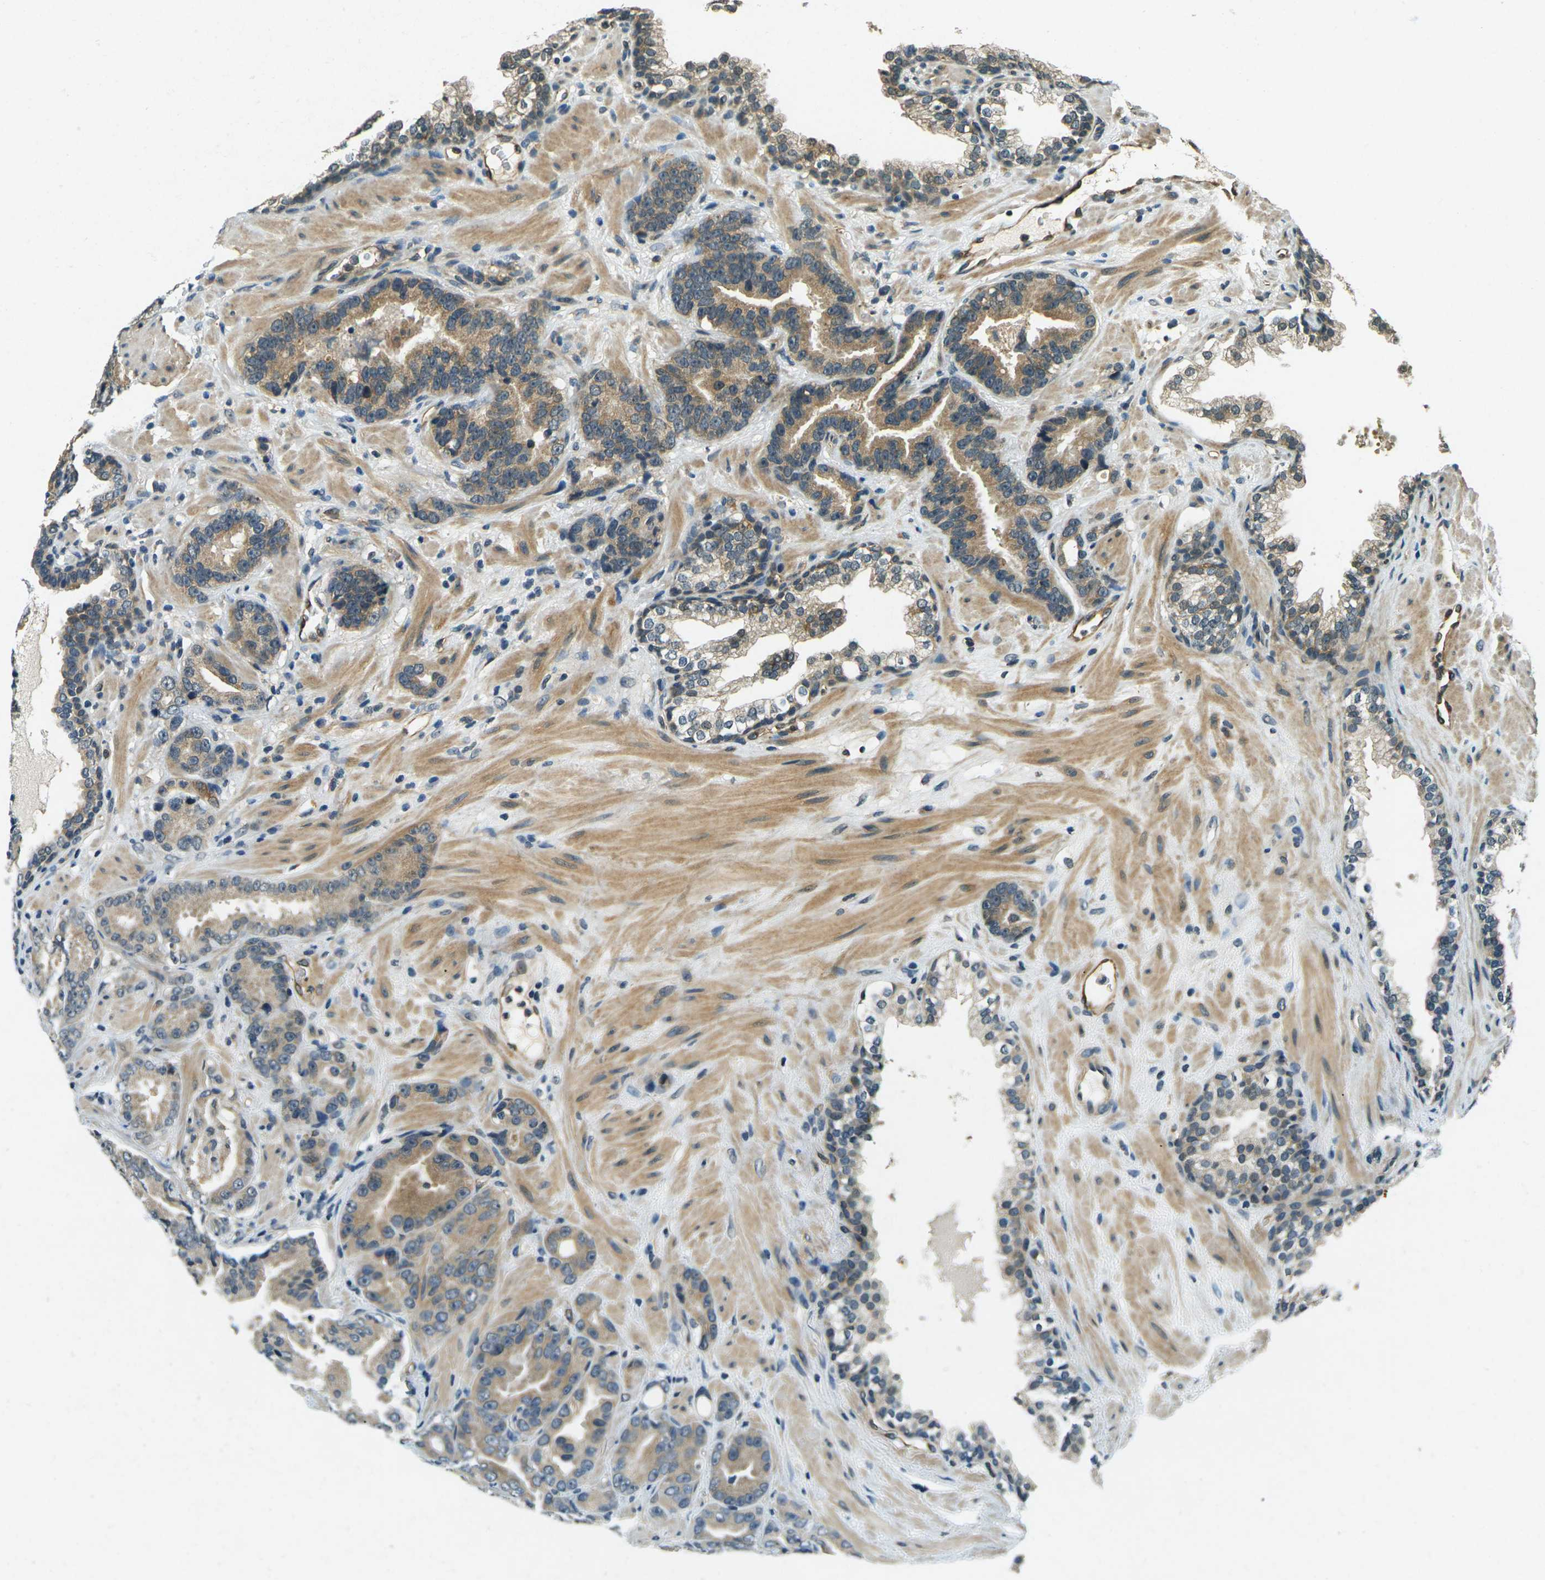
{"staining": {"intensity": "moderate", "quantity": ">75%", "location": "cytoplasmic/membranous"}, "tissue": "prostate cancer", "cell_type": "Tumor cells", "image_type": "cancer", "snomed": [{"axis": "morphology", "description": "Adenocarcinoma, Low grade"}, {"axis": "topography", "description": "Prostate"}], "caption": "The photomicrograph demonstrates staining of prostate cancer (adenocarcinoma (low-grade)), revealing moderate cytoplasmic/membranous protein expression (brown color) within tumor cells.", "gene": "PDE2A", "patient": {"sex": "male", "age": 59}}